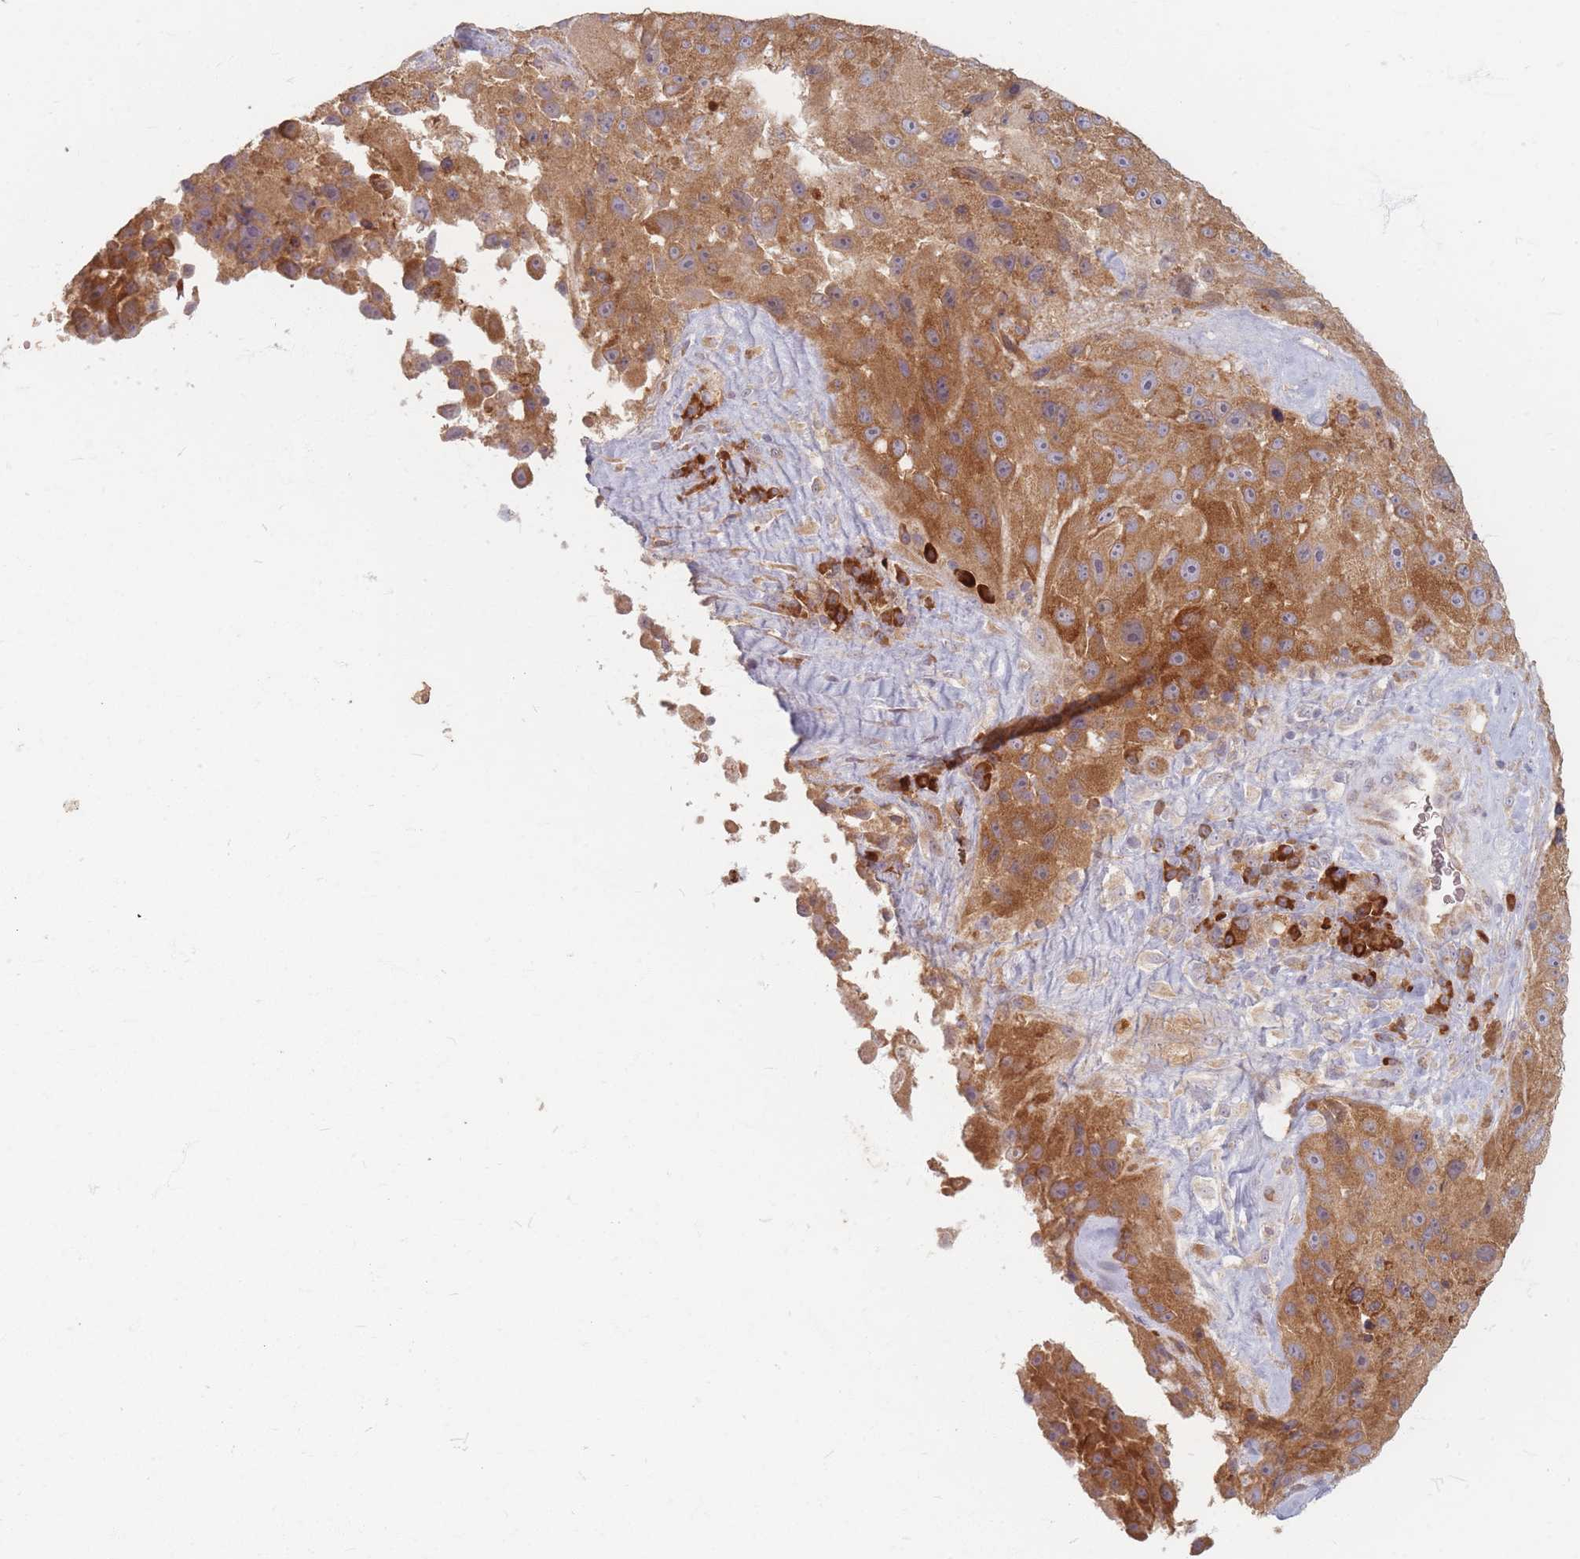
{"staining": {"intensity": "moderate", "quantity": ">75%", "location": "cytoplasmic/membranous"}, "tissue": "melanoma", "cell_type": "Tumor cells", "image_type": "cancer", "snomed": [{"axis": "morphology", "description": "Malignant melanoma, Metastatic site"}, {"axis": "topography", "description": "Lymph node"}], "caption": "This histopathology image displays IHC staining of malignant melanoma (metastatic site), with medium moderate cytoplasmic/membranous staining in approximately >75% of tumor cells.", "gene": "SMIM14", "patient": {"sex": "male", "age": 62}}